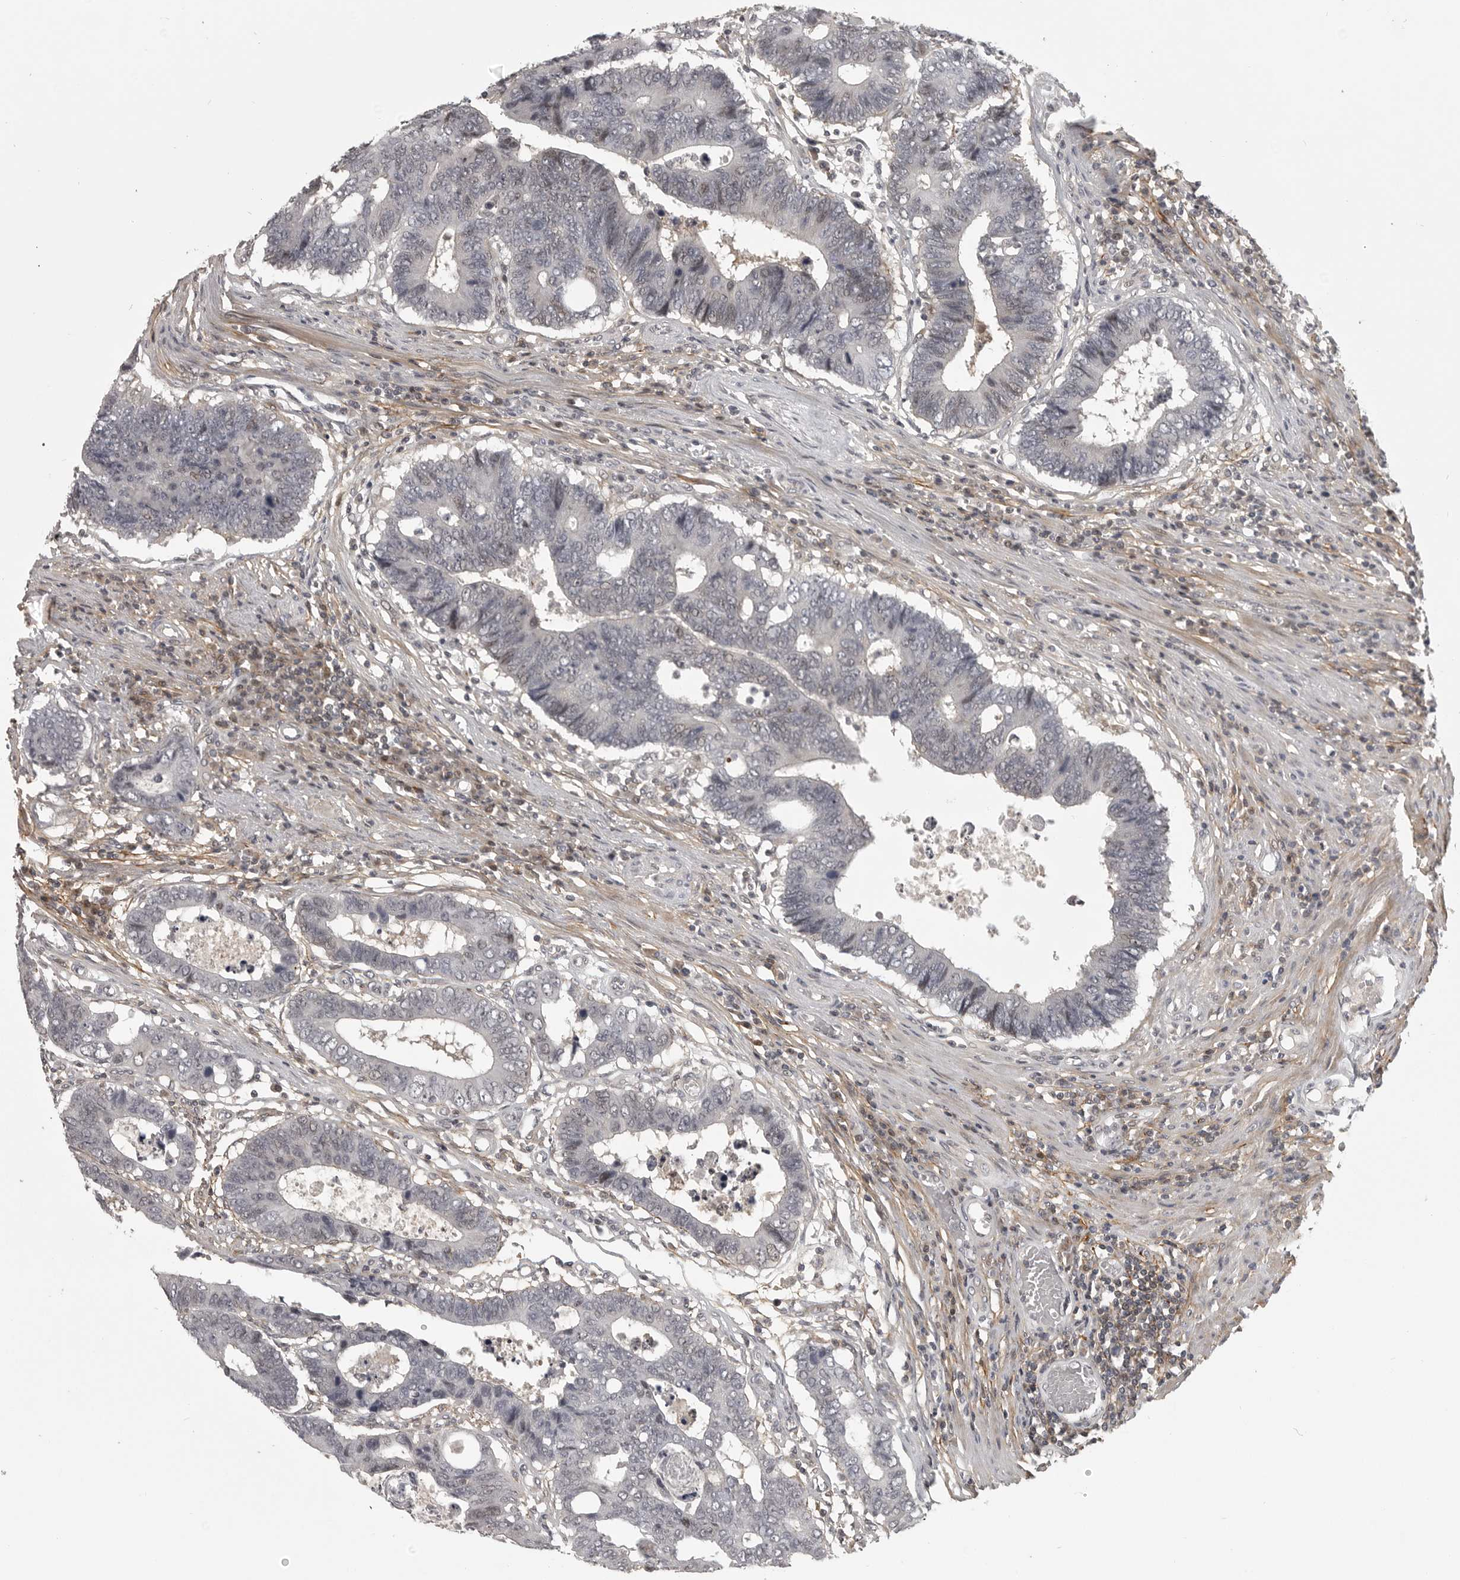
{"staining": {"intensity": "weak", "quantity": "<25%", "location": "nuclear"}, "tissue": "colorectal cancer", "cell_type": "Tumor cells", "image_type": "cancer", "snomed": [{"axis": "morphology", "description": "Adenocarcinoma, NOS"}, {"axis": "topography", "description": "Rectum"}], "caption": "The histopathology image reveals no staining of tumor cells in colorectal cancer (adenocarcinoma).", "gene": "UROD", "patient": {"sex": "male", "age": 84}}